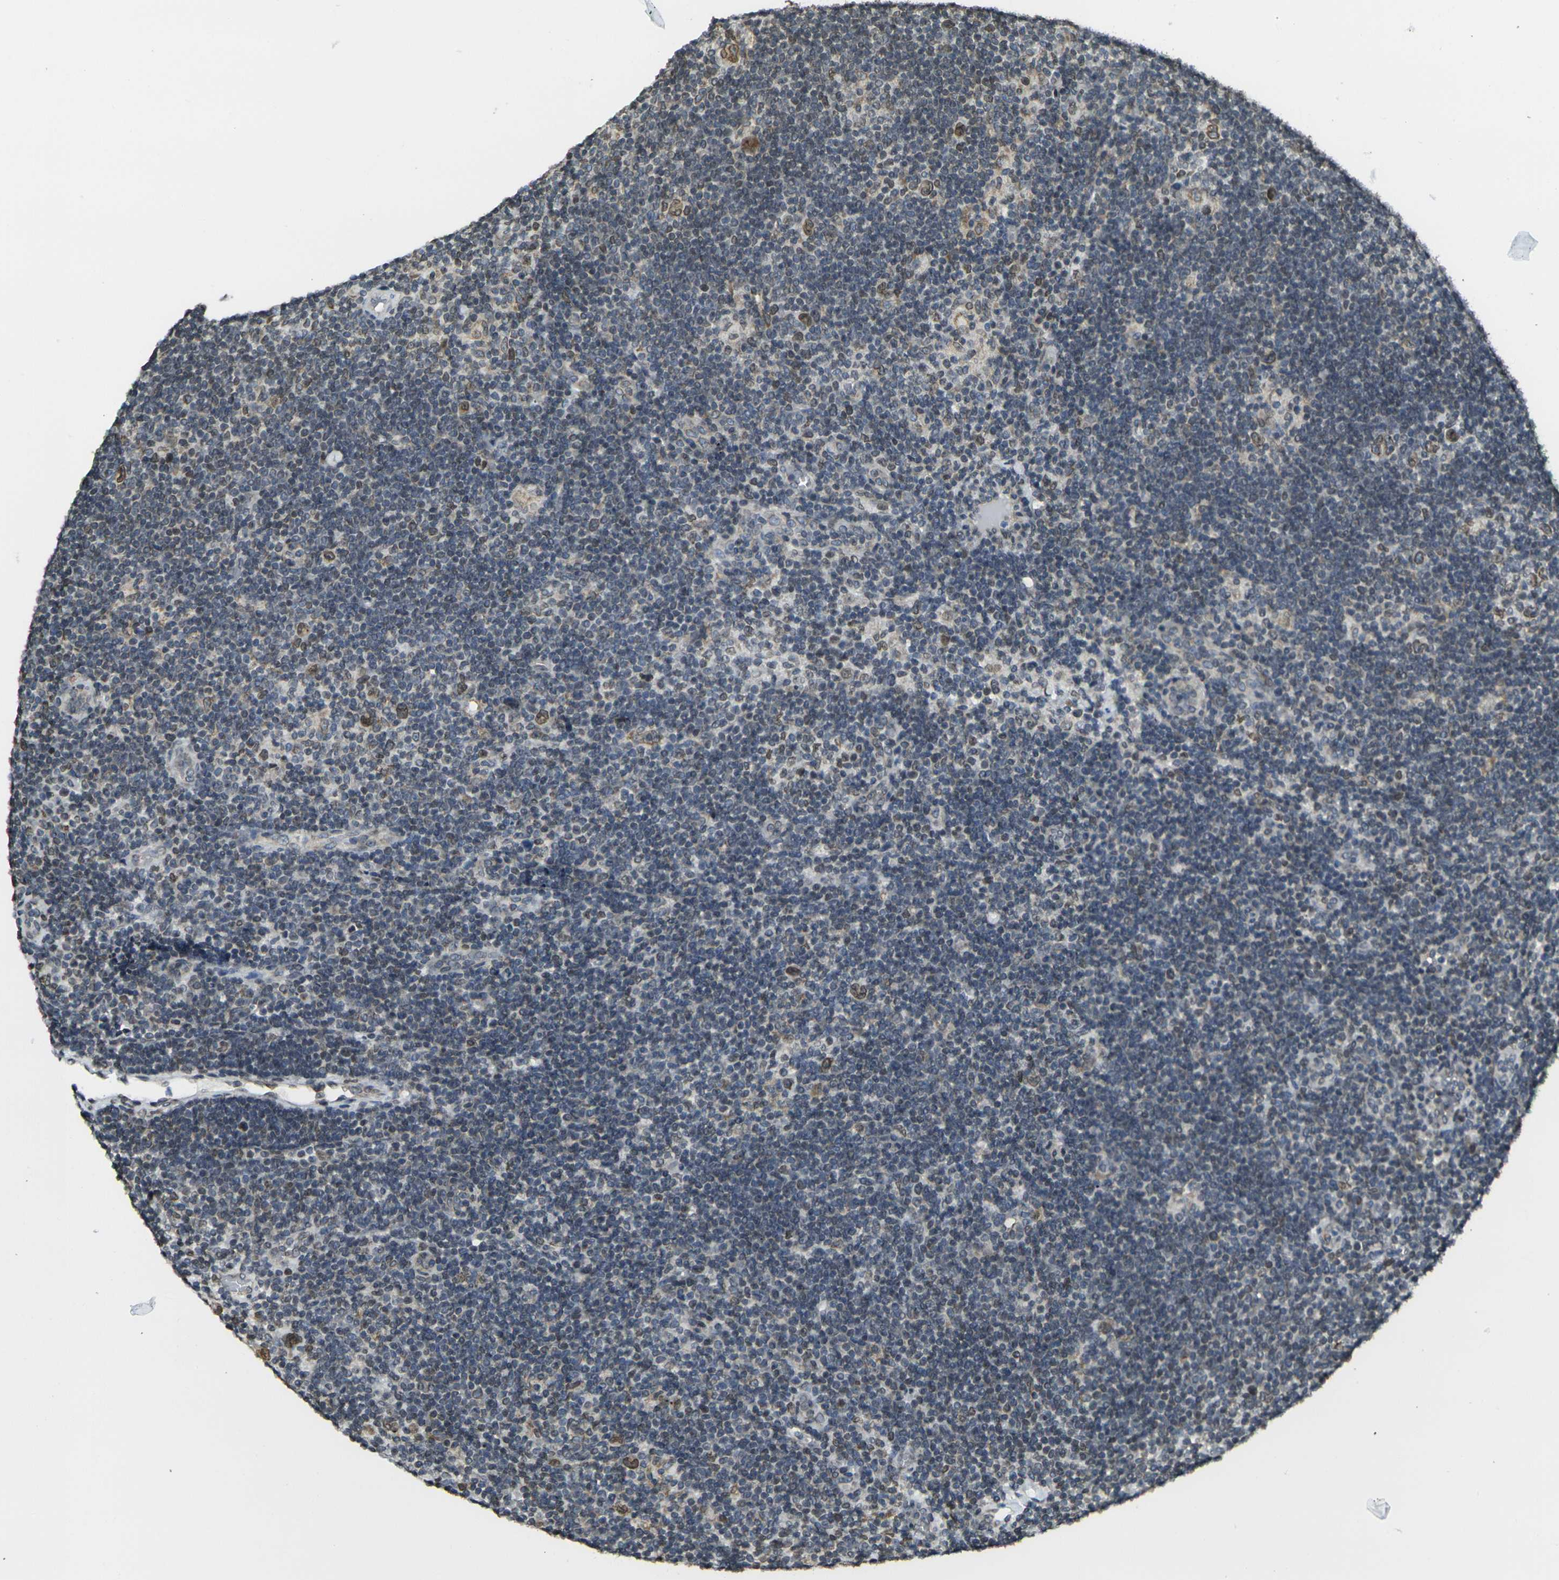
{"staining": {"intensity": "moderate", "quantity": ">75%", "location": "nuclear"}, "tissue": "lymphoma", "cell_type": "Tumor cells", "image_type": "cancer", "snomed": [{"axis": "morphology", "description": "Hodgkin's disease, NOS"}, {"axis": "topography", "description": "Lymph node"}], "caption": "The image demonstrates immunohistochemical staining of lymphoma. There is moderate nuclear expression is present in about >75% of tumor cells. The staining was performed using DAB (3,3'-diaminobenzidine) to visualize the protein expression in brown, while the nuclei were stained in blue with hematoxylin (Magnification: 20x).", "gene": "BRDT", "patient": {"sex": "female", "age": 57}}